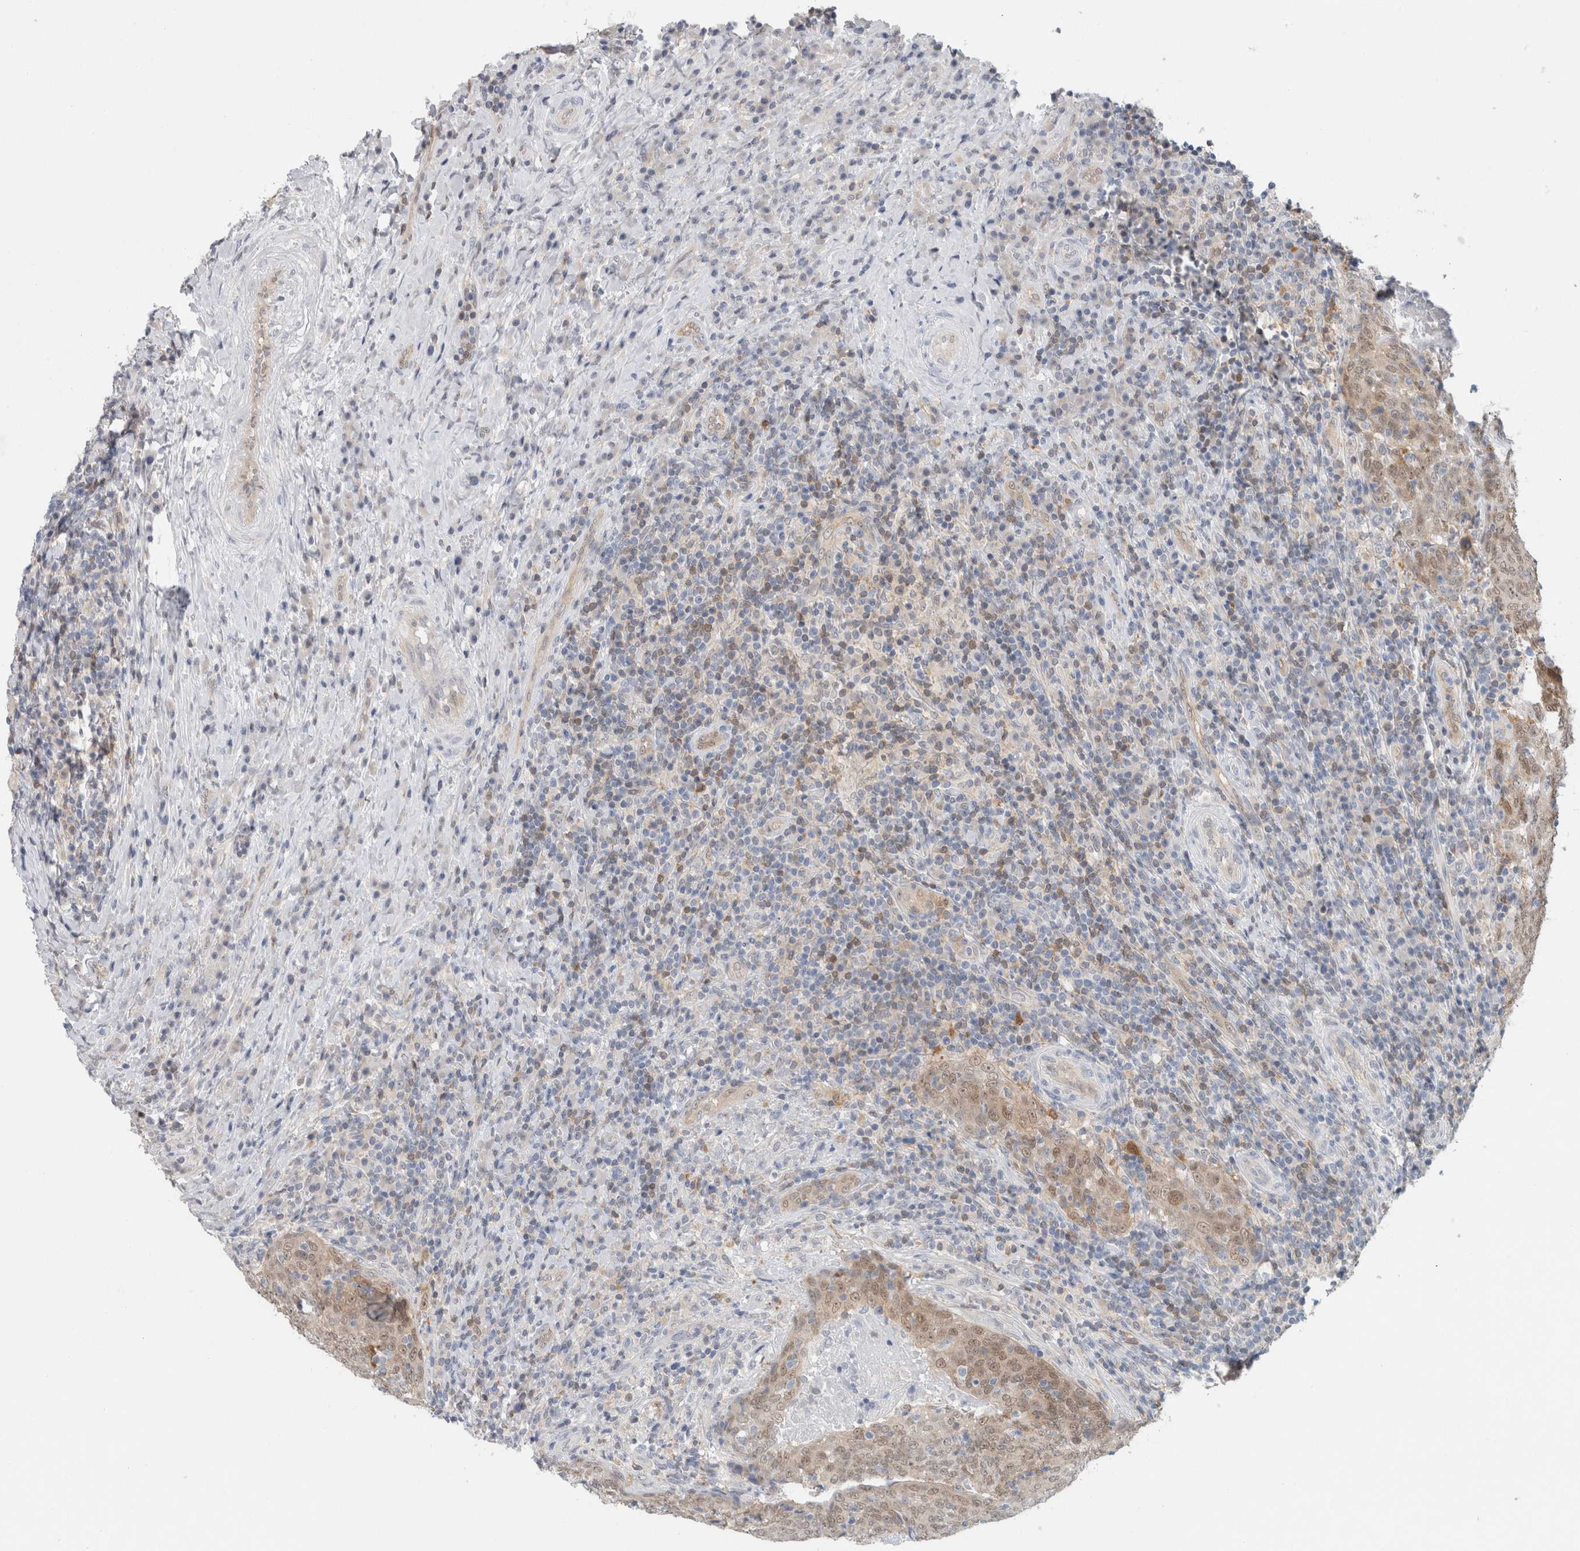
{"staining": {"intensity": "weak", "quantity": ">75%", "location": "cytoplasmic/membranous,nuclear"}, "tissue": "head and neck cancer", "cell_type": "Tumor cells", "image_type": "cancer", "snomed": [{"axis": "morphology", "description": "Squamous cell carcinoma, NOS"}, {"axis": "morphology", "description": "Squamous cell carcinoma, metastatic, NOS"}, {"axis": "topography", "description": "Lymph node"}, {"axis": "topography", "description": "Head-Neck"}], "caption": "Head and neck cancer (metastatic squamous cell carcinoma) stained for a protein (brown) reveals weak cytoplasmic/membranous and nuclear positive expression in about >75% of tumor cells.", "gene": "CASP6", "patient": {"sex": "male", "age": 62}}